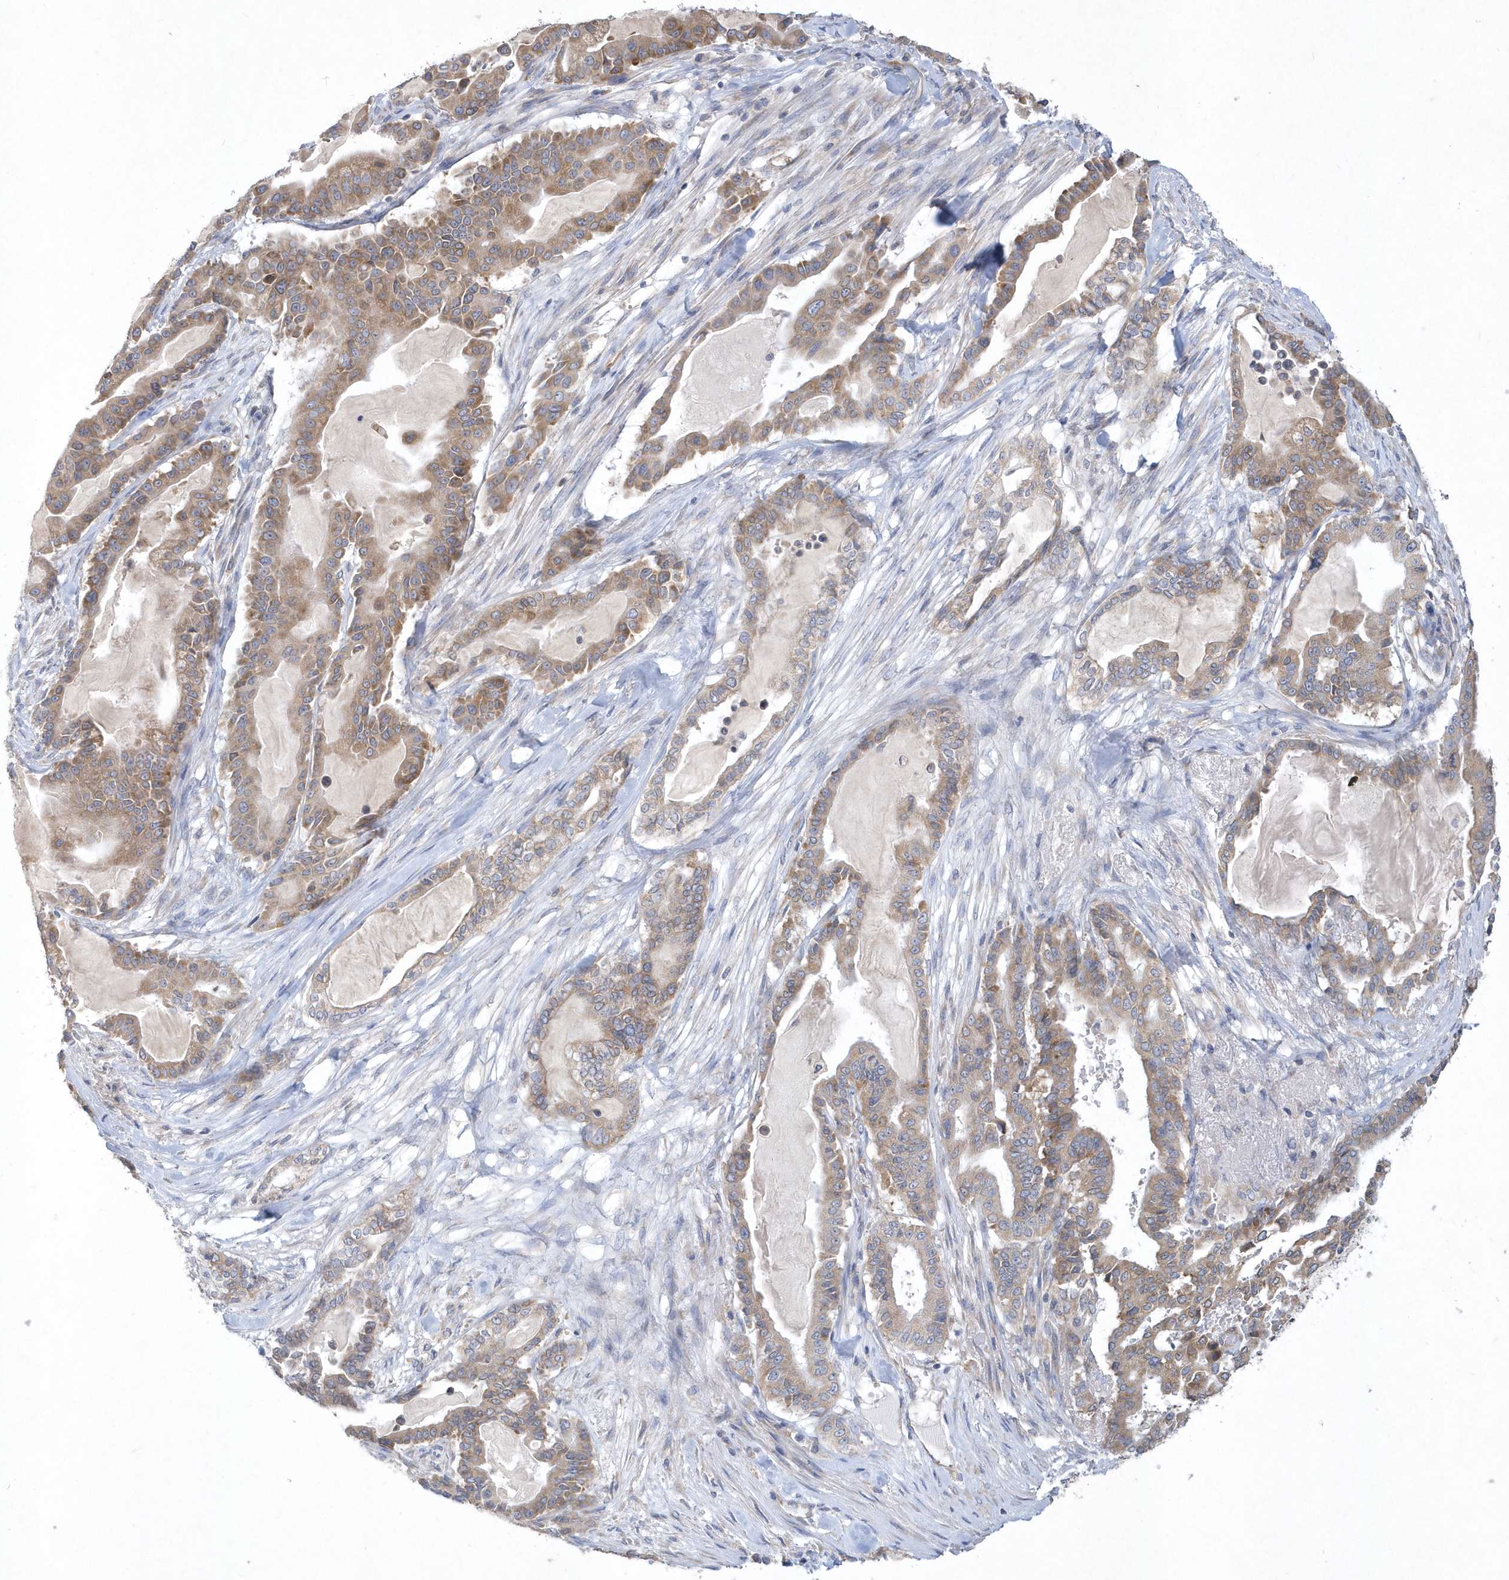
{"staining": {"intensity": "moderate", "quantity": ">75%", "location": "cytoplasmic/membranous"}, "tissue": "pancreatic cancer", "cell_type": "Tumor cells", "image_type": "cancer", "snomed": [{"axis": "morphology", "description": "Adenocarcinoma, NOS"}, {"axis": "topography", "description": "Pancreas"}], "caption": "Human adenocarcinoma (pancreatic) stained for a protein (brown) exhibits moderate cytoplasmic/membranous positive positivity in about >75% of tumor cells.", "gene": "DGAT1", "patient": {"sex": "male", "age": 63}}